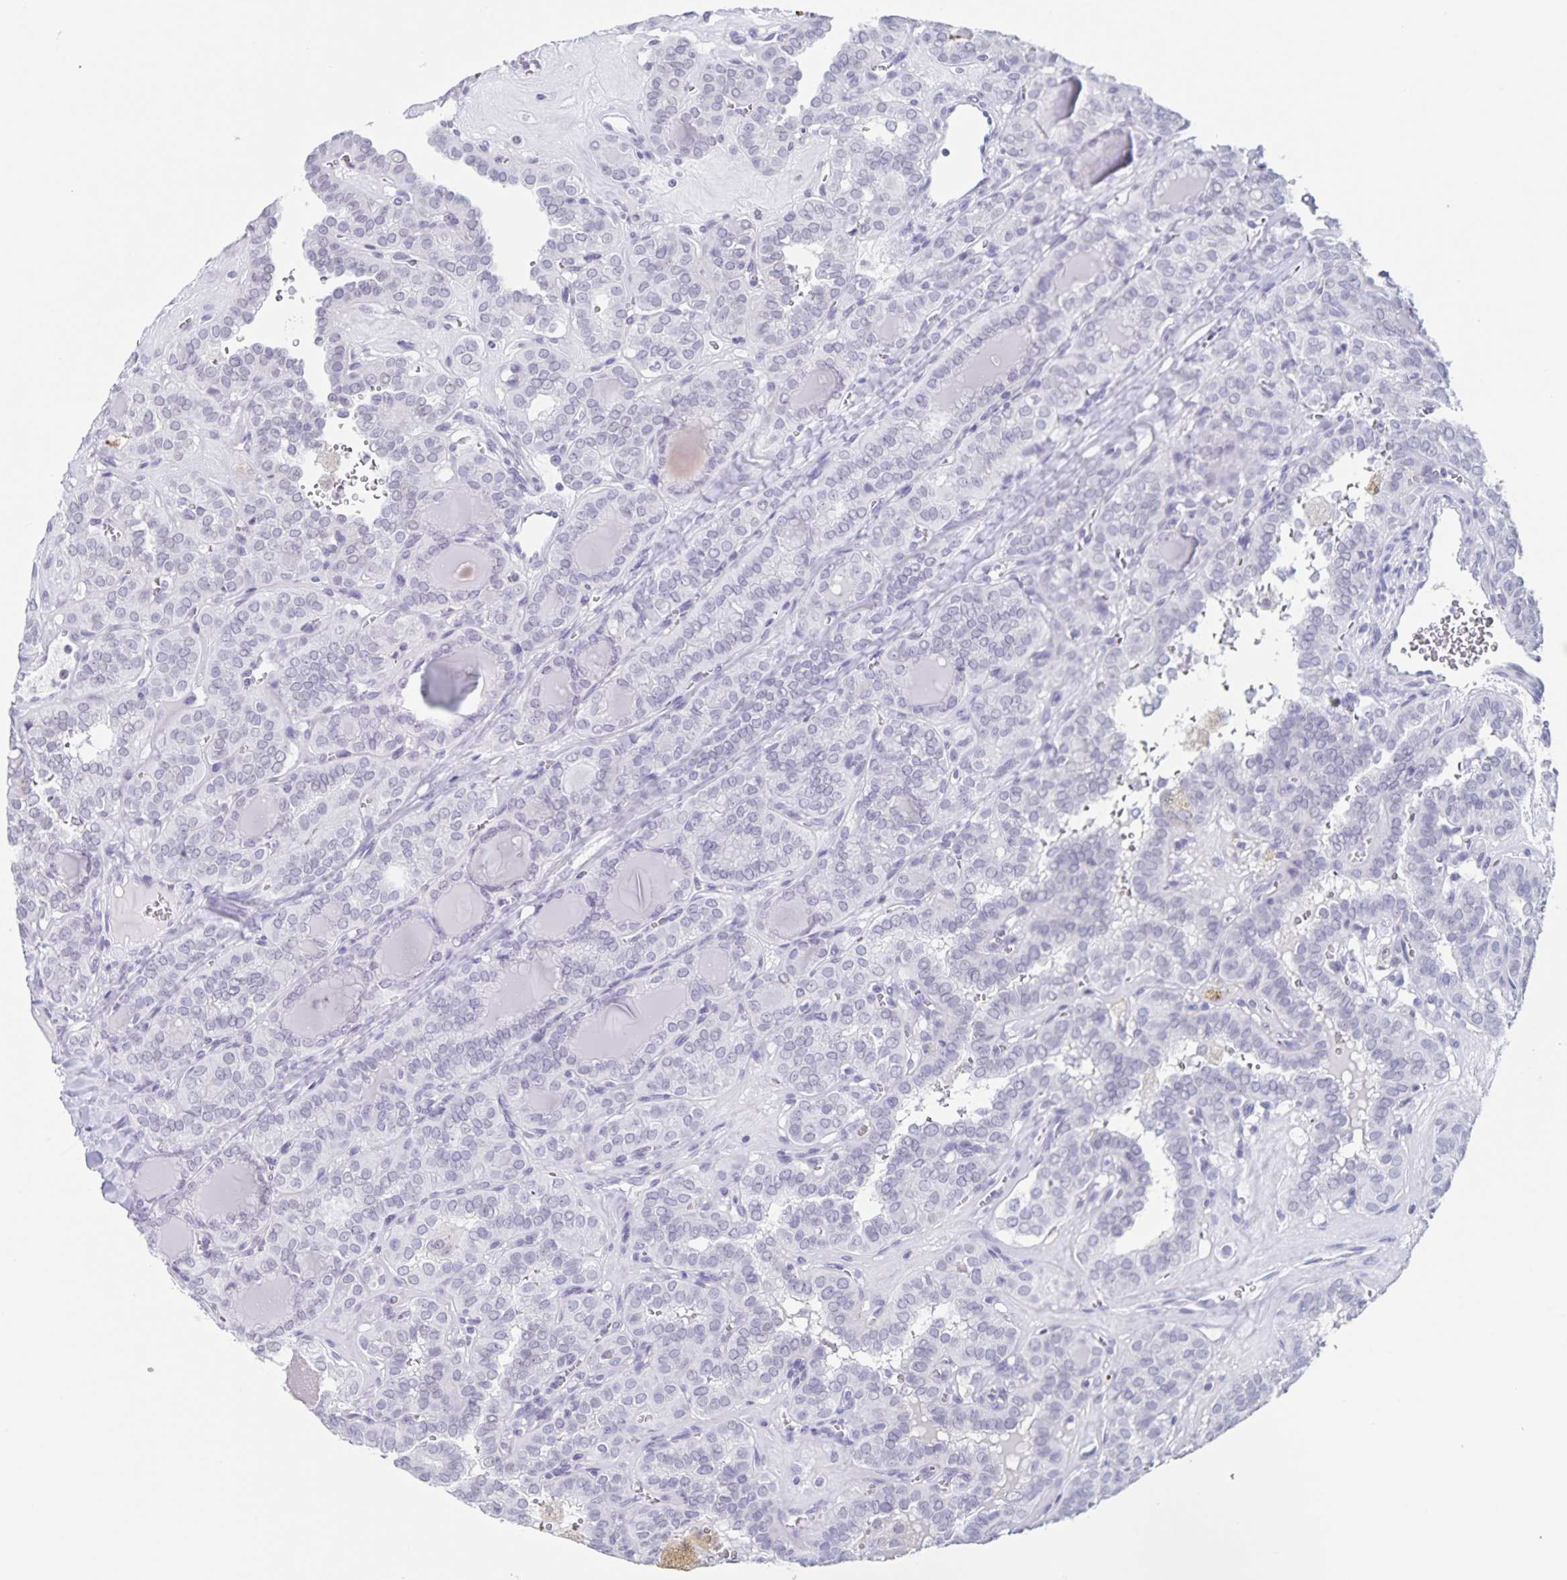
{"staining": {"intensity": "negative", "quantity": "none", "location": "none"}, "tissue": "thyroid cancer", "cell_type": "Tumor cells", "image_type": "cancer", "snomed": [{"axis": "morphology", "description": "Papillary adenocarcinoma, NOS"}, {"axis": "topography", "description": "Thyroid gland"}], "caption": "Tumor cells show no significant positivity in thyroid papillary adenocarcinoma.", "gene": "LCE6A", "patient": {"sex": "female", "age": 41}}